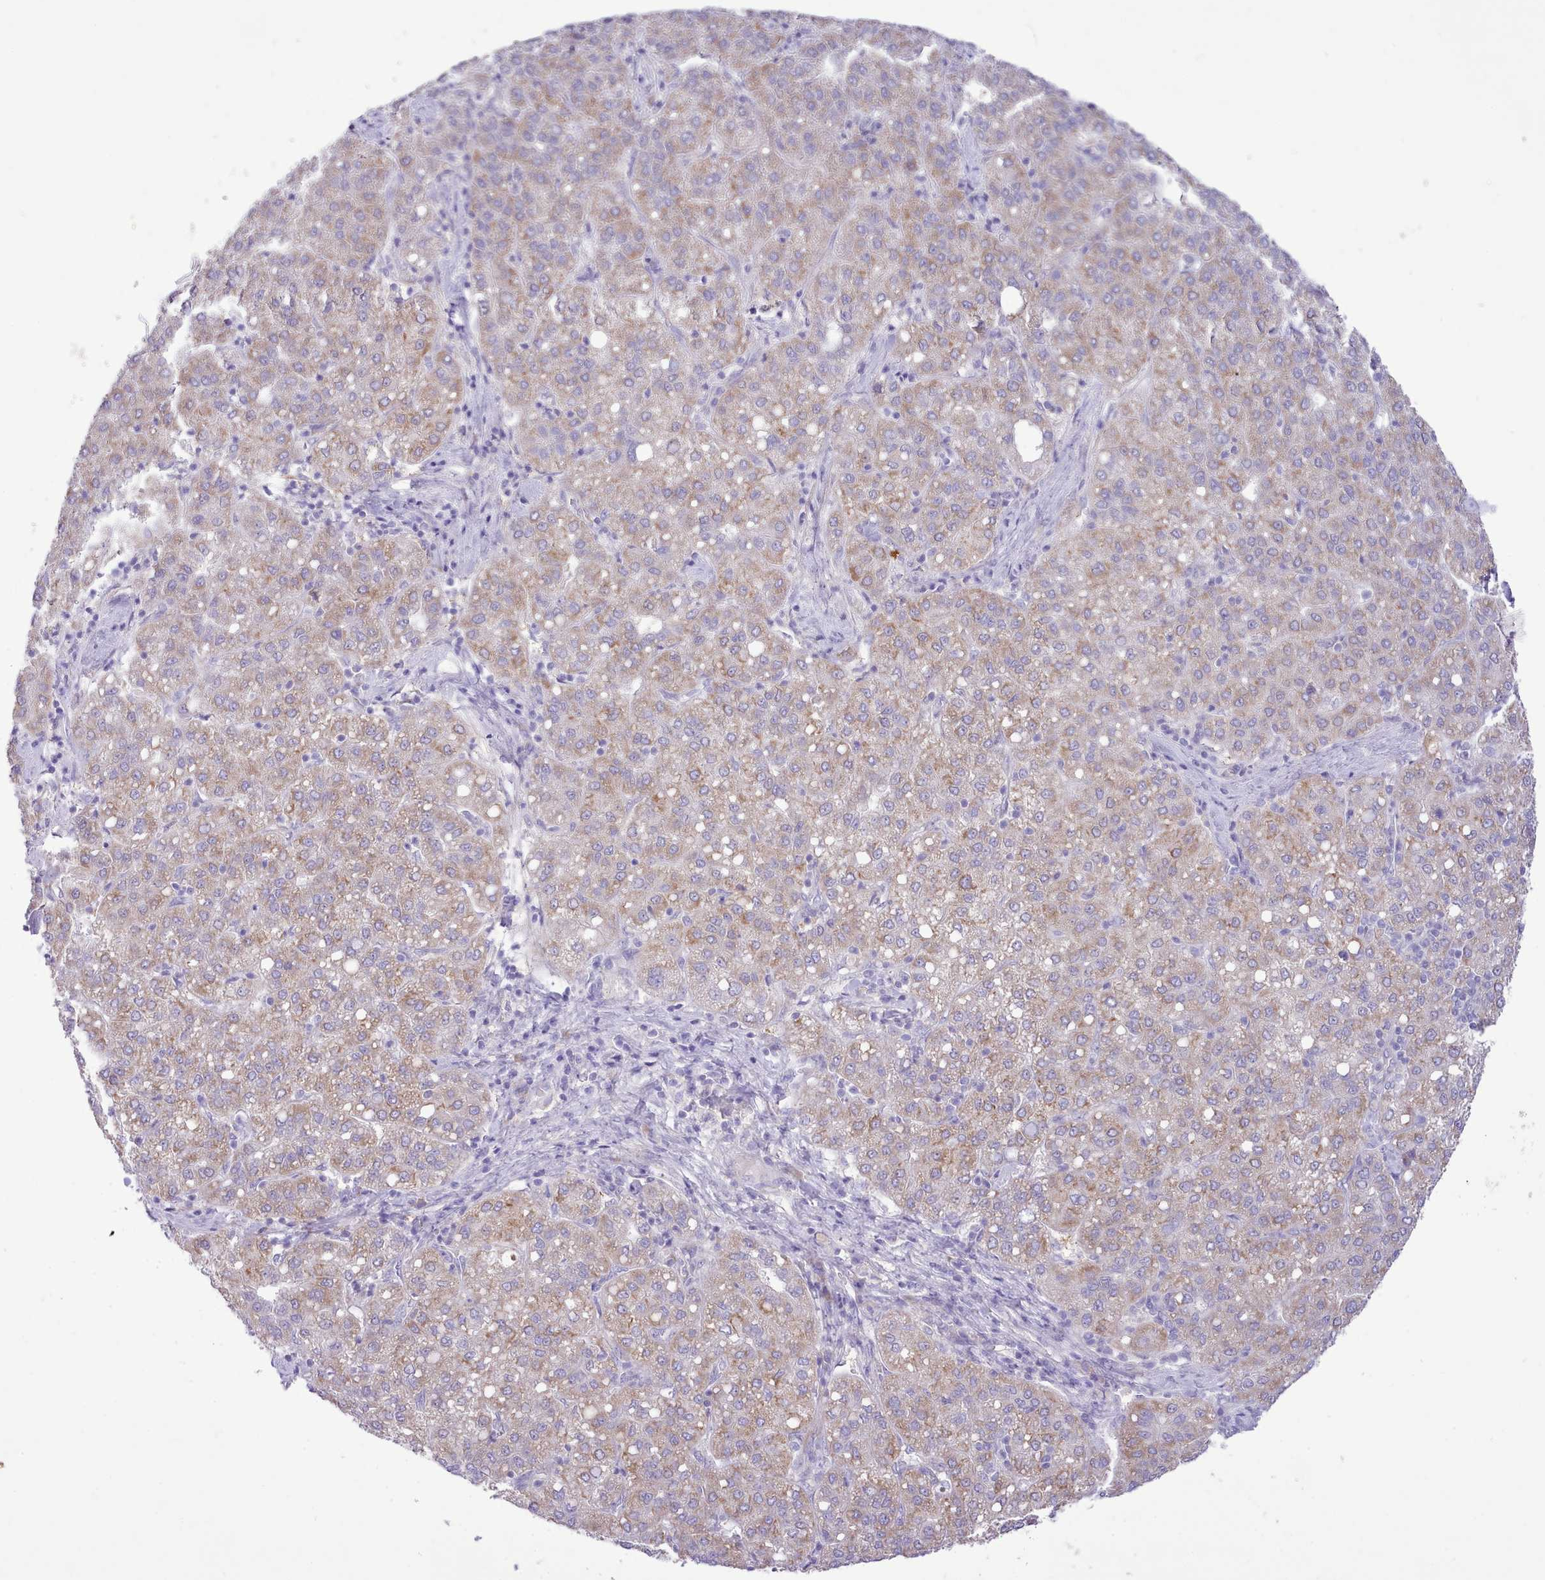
{"staining": {"intensity": "weak", "quantity": ">75%", "location": "cytoplasmic/membranous"}, "tissue": "liver cancer", "cell_type": "Tumor cells", "image_type": "cancer", "snomed": [{"axis": "morphology", "description": "Carcinoma, Hepatocellular, NOS"}, {"axis": "topography", "description": "Liver"}], "caption": "DAB immunohistochemical staining of human hepatocellular carcinoma (liver) displays weak cytoplasmic/membranous protein expression in approximately >75% of tumor cells. The staining is performed using DAB brown chromogen to label protein expression. The nuclei are counter-stained blue using hematoxylin.", "gene": "CCL1", "patient": {"sex": "male", "age": 65}}